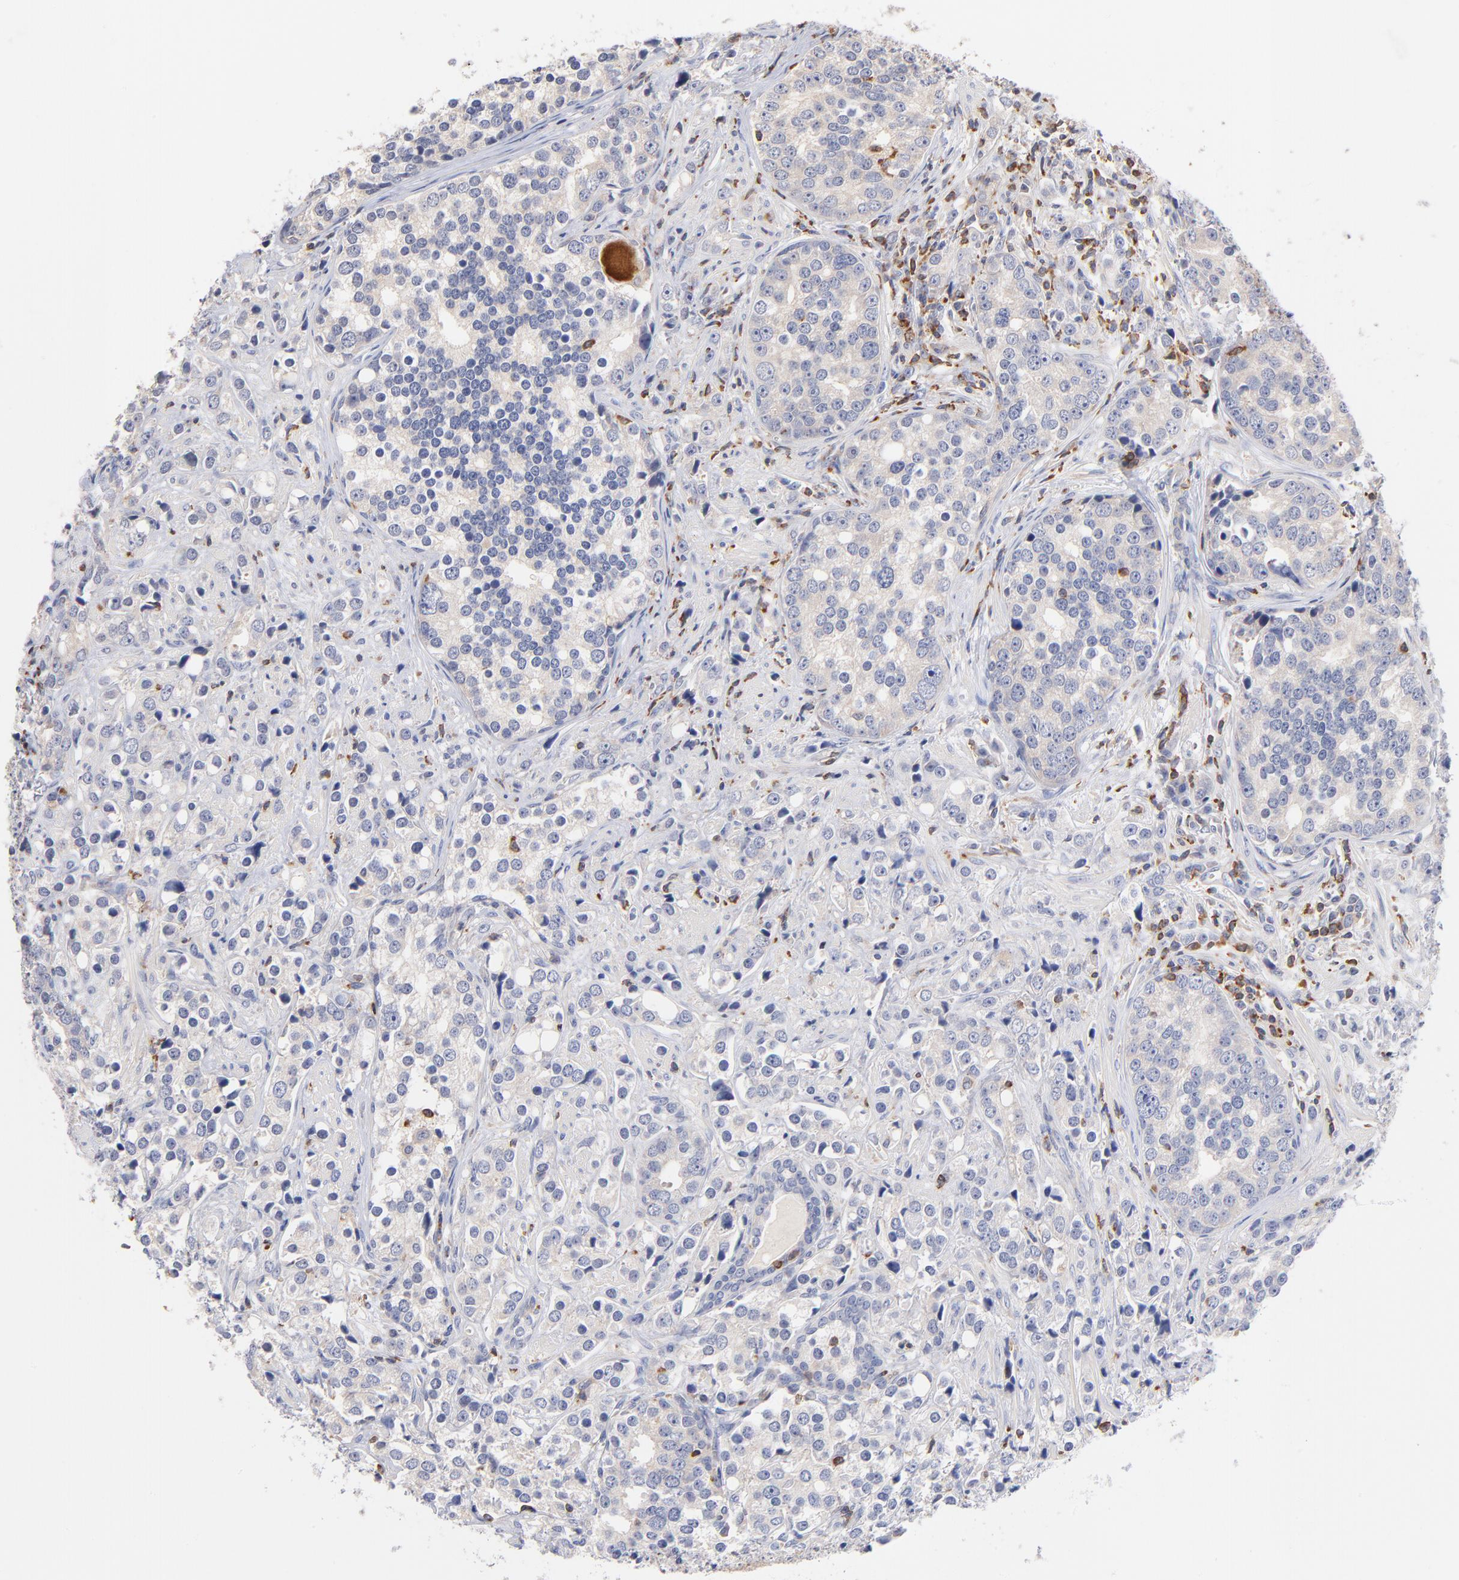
{"staining": {"intensity": "negative", "quantity": "none", "location": "none"}, "tissue": "prostate cancer", "cell_type": "Tumor cells", "image_type": "cancer", "snomed": [{"axis": "morphology", "description": "Adenocarcinoma, High grade"}, {"axis": "topography", "description": "Prostate"}], "caption": "This histopathology image is of high-grade adenocarcinoma (prostate) stained with immunohistochemistry to label a protein in brown with the nuclei are counter-stained blue. There is no expression in tumor cells.", "gene": "KREMEN2", "patient": {"sex": "male", "age": 71}}